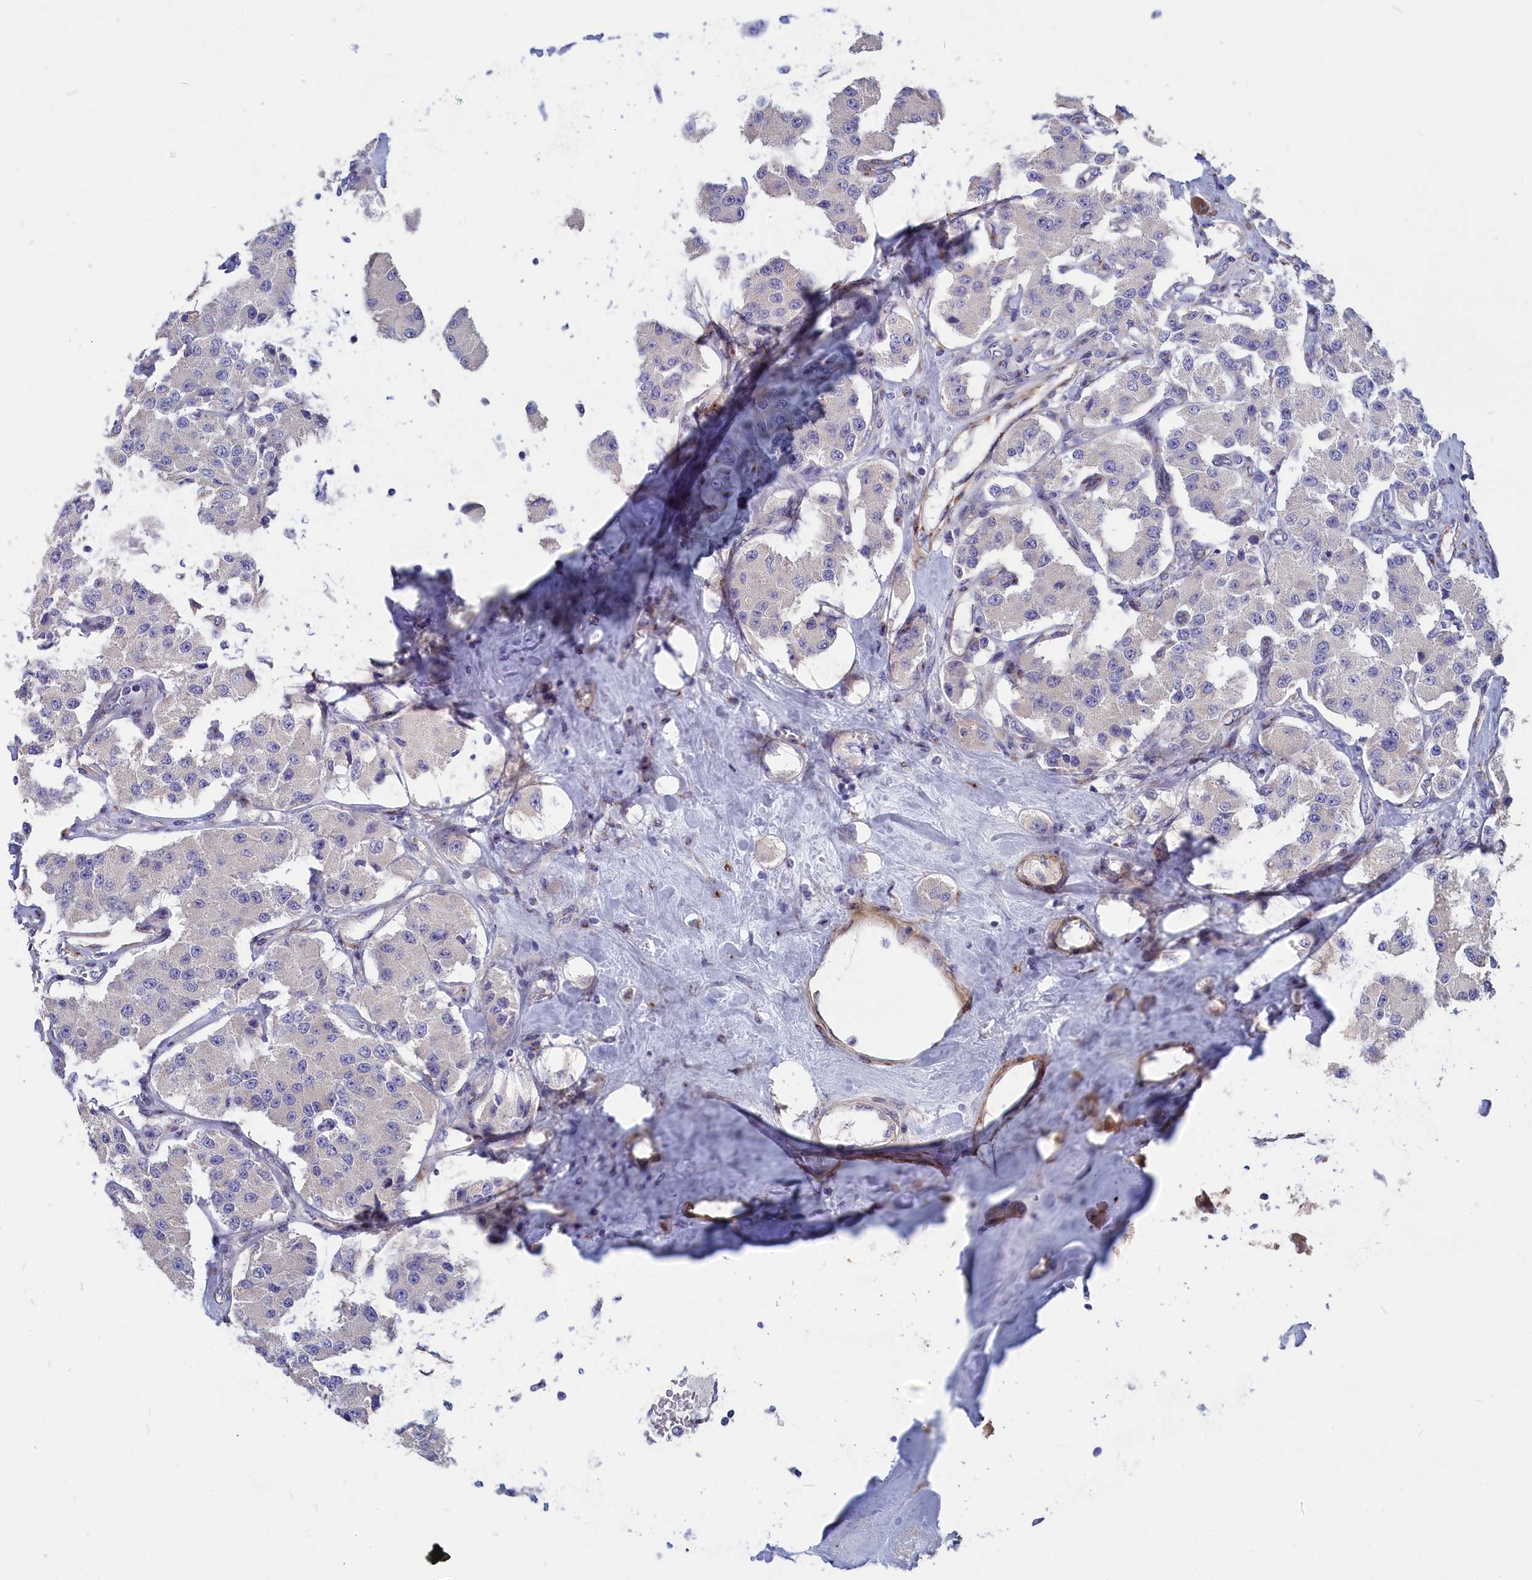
{"staining": {"intensity": "negative", "quantity": "none", "location": "none"}, "tissue": "carcinoid", "cell_type": "Tumor cells", "image_type": "cancer", "snomed": [{"axis": "morphology", "description": "Carcinoid, malignant, NOS"}, {"axis": "topography", "description": "Pancreas"}], "caption": "Tumor cells are negative for brown protein staining in carcinoid (malignant).", "gene": "TUBGCP4", "patient": {"sex": "male", "age": 41}}